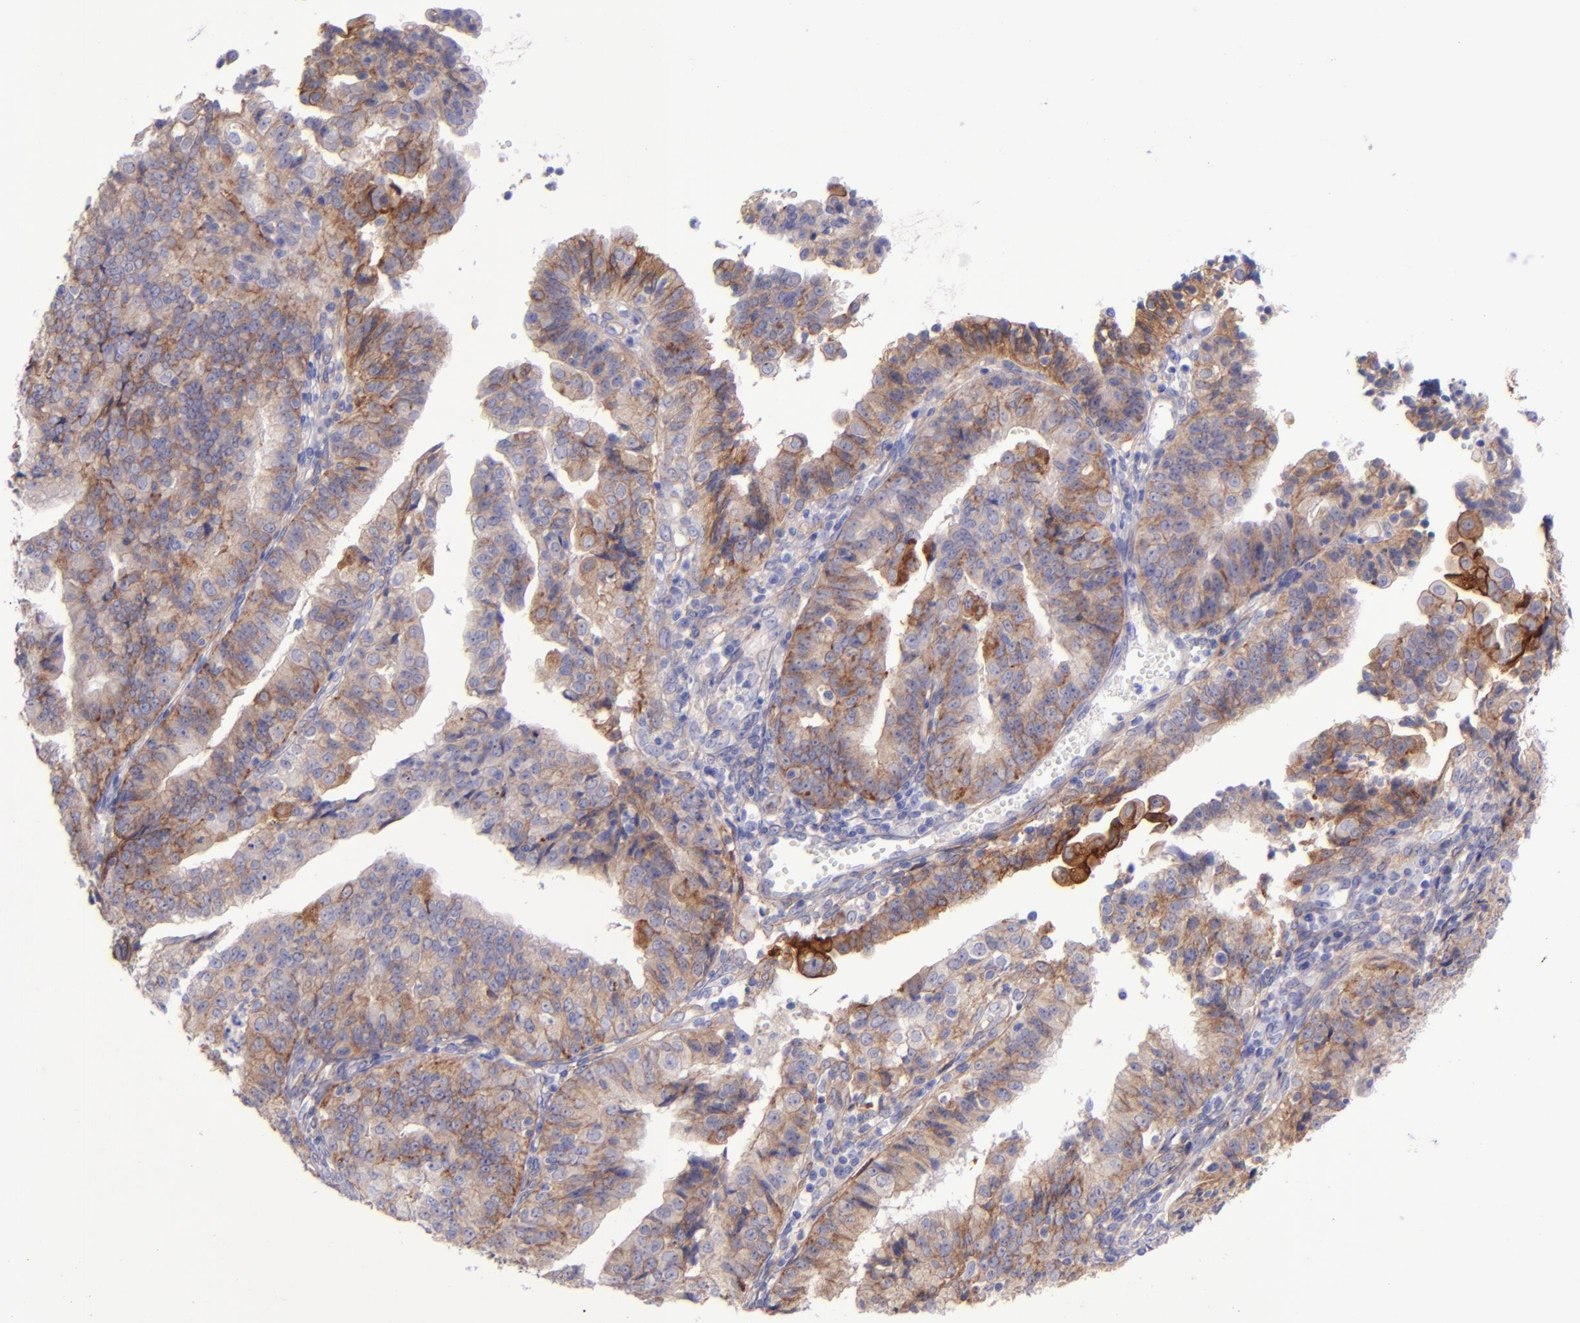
{"staining": {"intensity": "moderate", "quantity": ">75%", "location": "cytoplasmic/membranous"}, "tissue": "endometrial cancer", "cell_type": "Tumor cells", "image_type": "cancer", "snomed": [{"axis": "morphology", "description": "Adenocarcinoma, NOS"}, {"axis": "topography", "description": "Endometrium"}], "caption": "Brown immunohistochemical staining in adenocarcinoma (endometrial) exhibits moderate cytoplasmic/membranous staining in about >75% of tumor cells. The staining was performed using DAB, with brown indicating positive protein expression. Nuclei are stained blue with hematoxylin.", "gene": "ITGAV", "patient": {"sex": "female", "age": 56}}